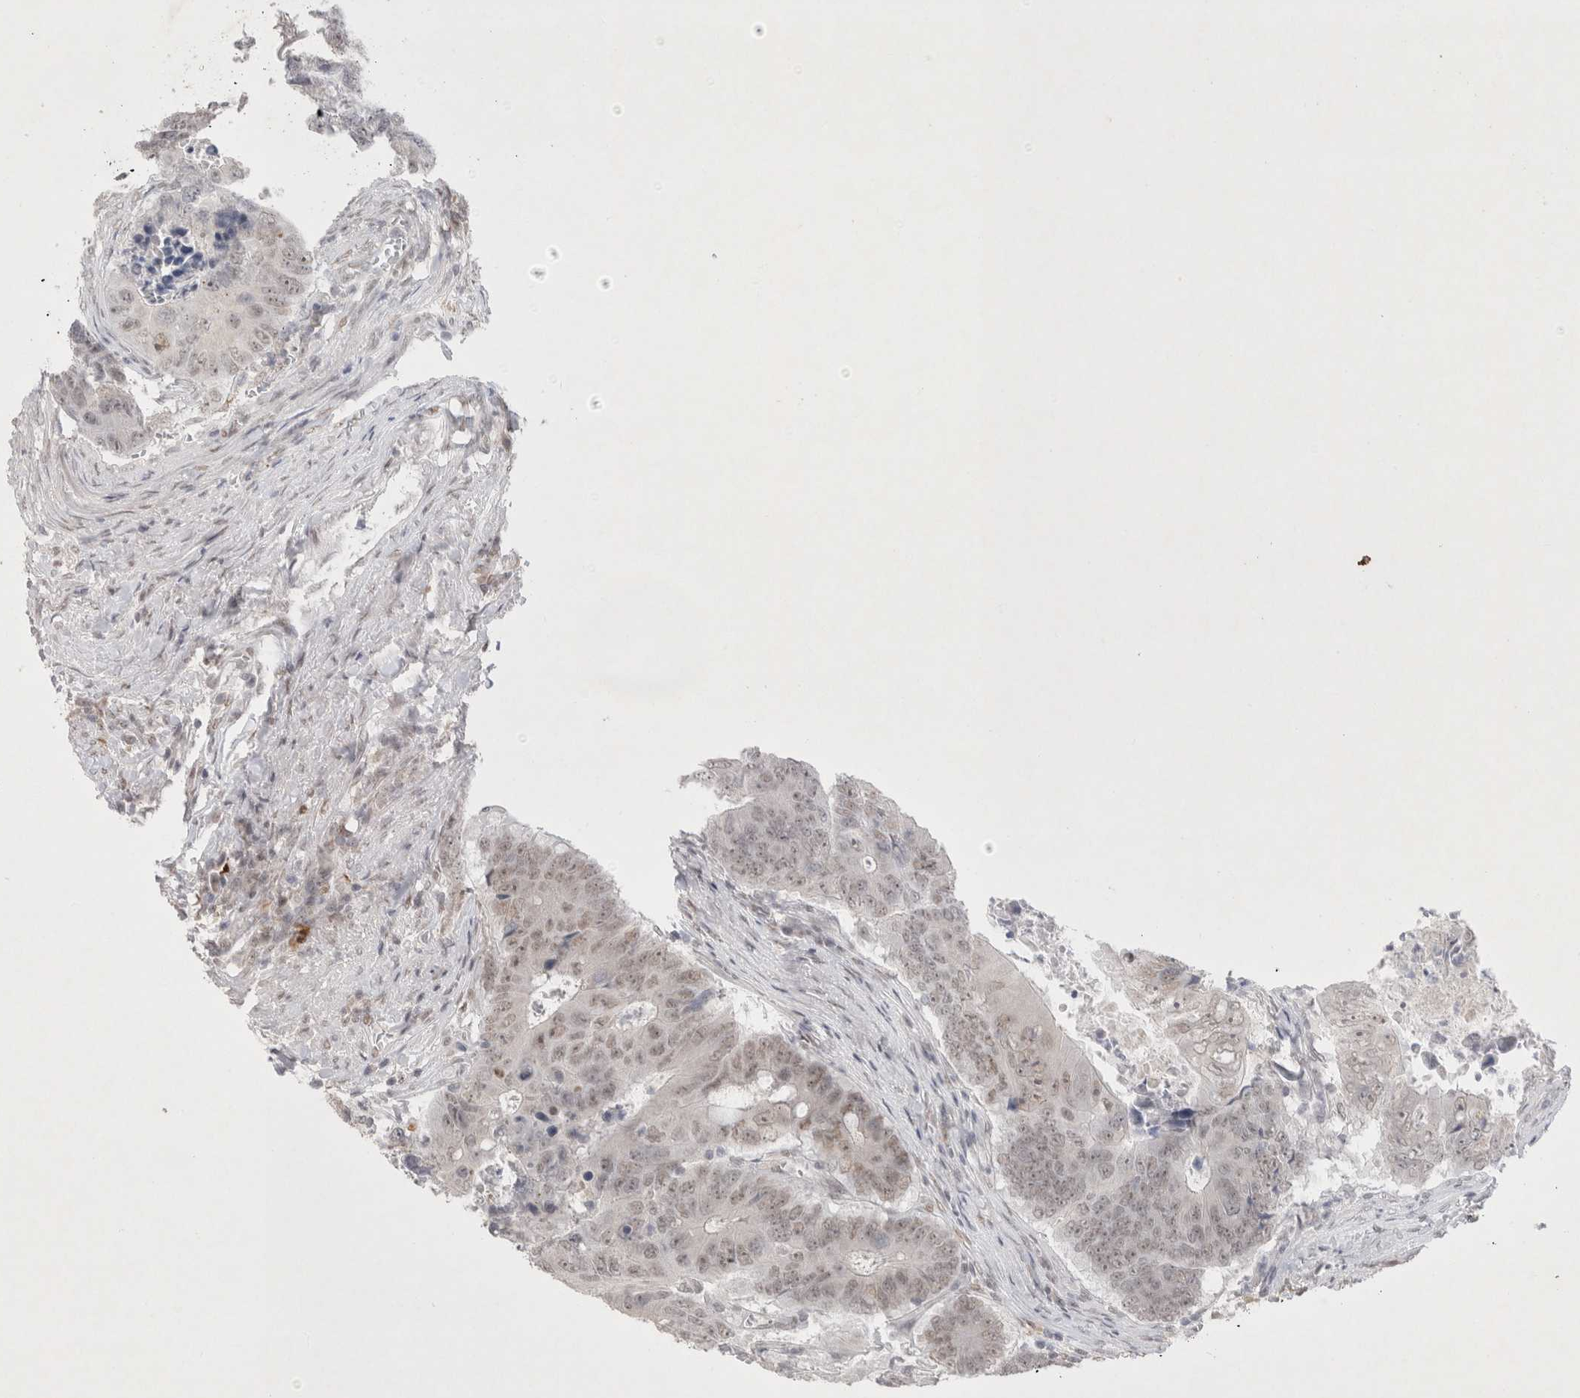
{"staining": {"intensity": "moderate", "quantity": ">75%", "location": "nuclear"}, "tissue": "colorectal cancer", "cell_type": "Tumor cells", "image_type": "cancer", "snomed": [{"axis": "morphology", "description": "Adenocarcinoma, NOS"}, {"axis": "topography", "description": "Colon"}], "caption": "An image of adenocarcinoma (colorectal) stained for a protein reveals moderate nuclear brown staining in tumor cells.", "gene": "RECQL4", "patient": {"sex": "male", "age": 87}}